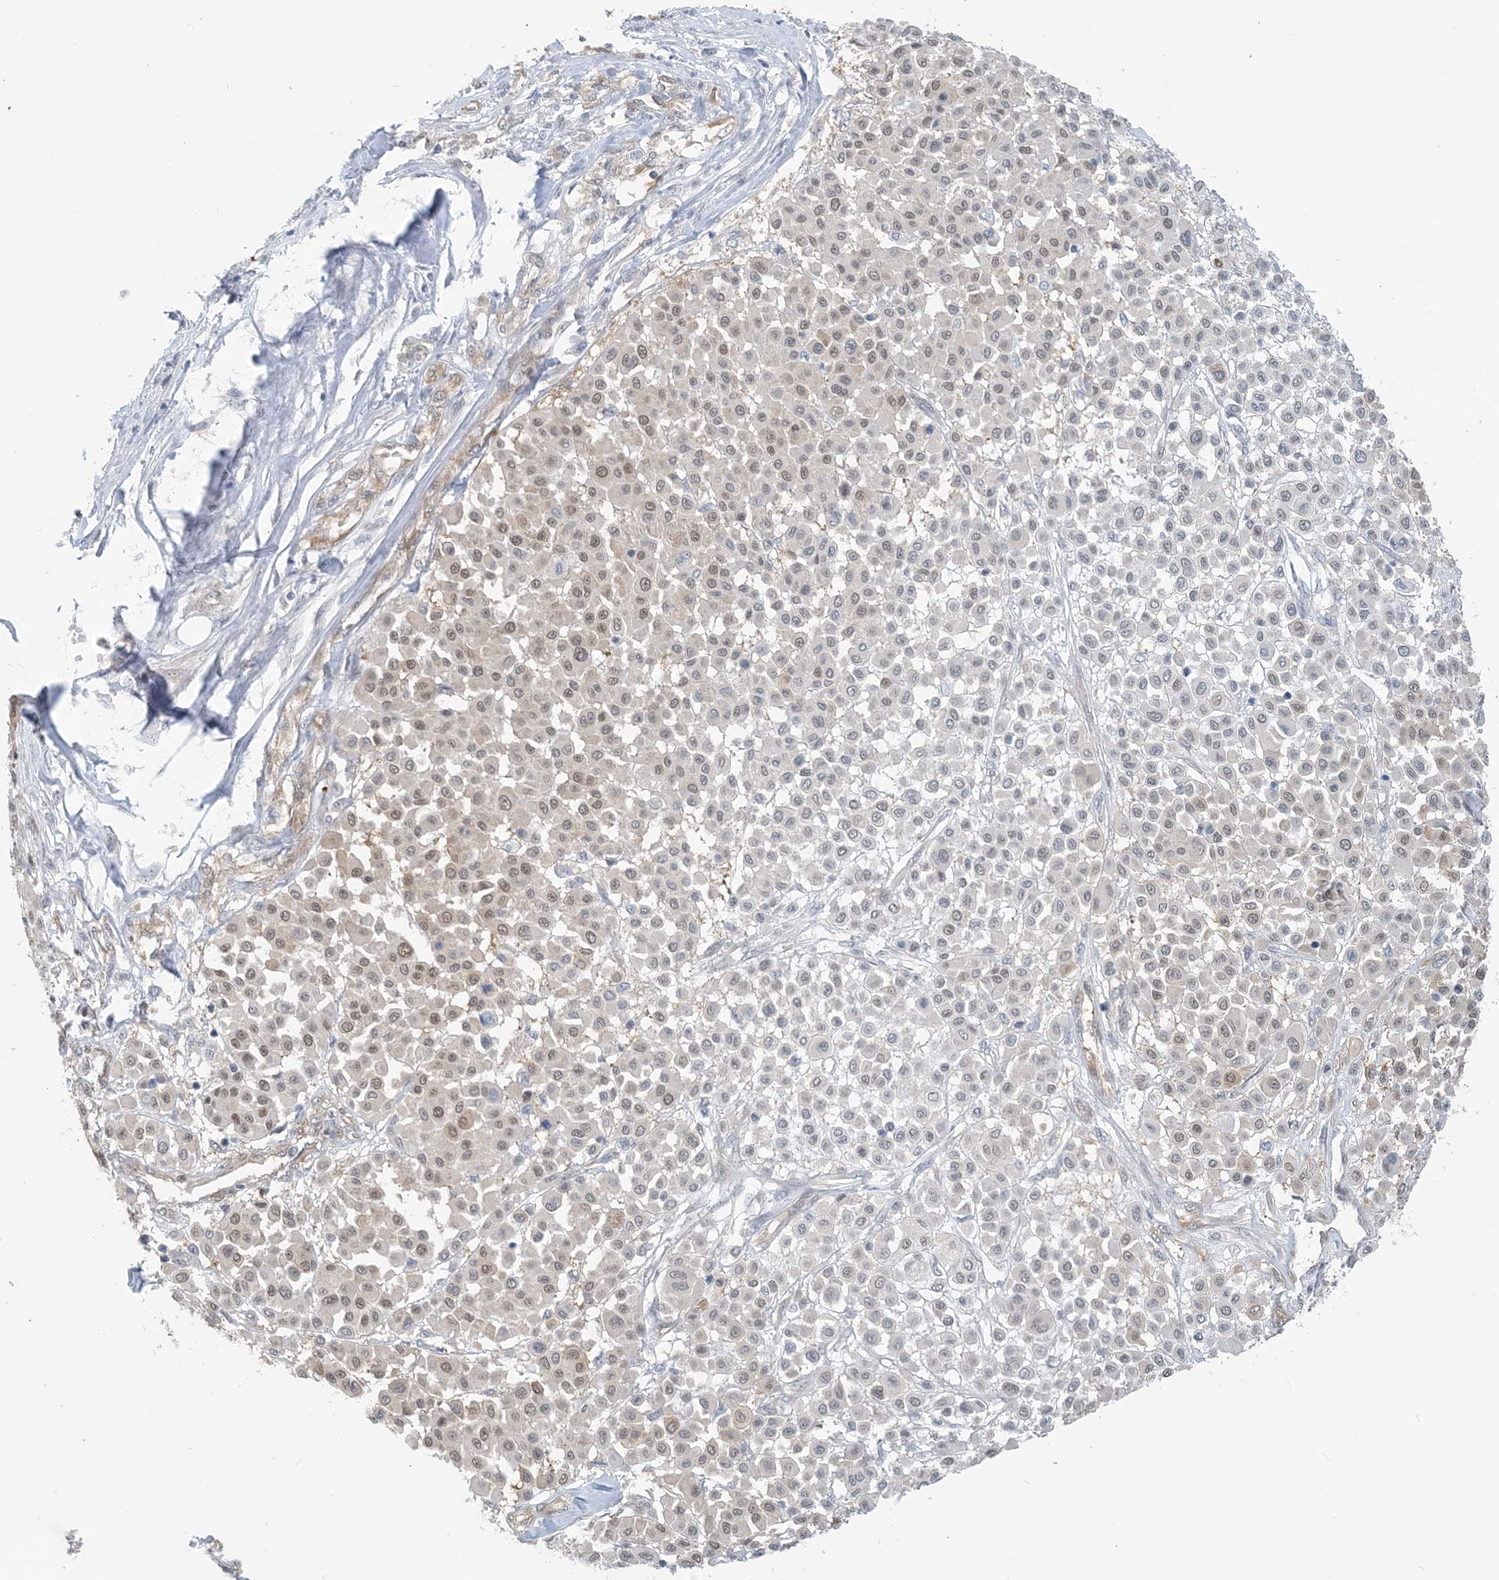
{"staining": {"intensity": "weak", "quantity": "25%-75%", "location": "nuclear"}, "tissue": "melanoma", "cell_type": "Tumor cells", "image_type": "cancer", "snomed": [{"axis": "morphology", "description": "Malignant melanoma, Metastatic site"}, {"axis": "topography", "description": "Soft tissue"}], "caption": "A high-resolution histopathology image shows immunohistochemistry staining of malignant melanoma (metastatic site), which shows weak nuclear staining in about 25%-75% of tumor cells.", "gene": "ZC3H12A", "patient": {"sex": "male", "age": 41}}